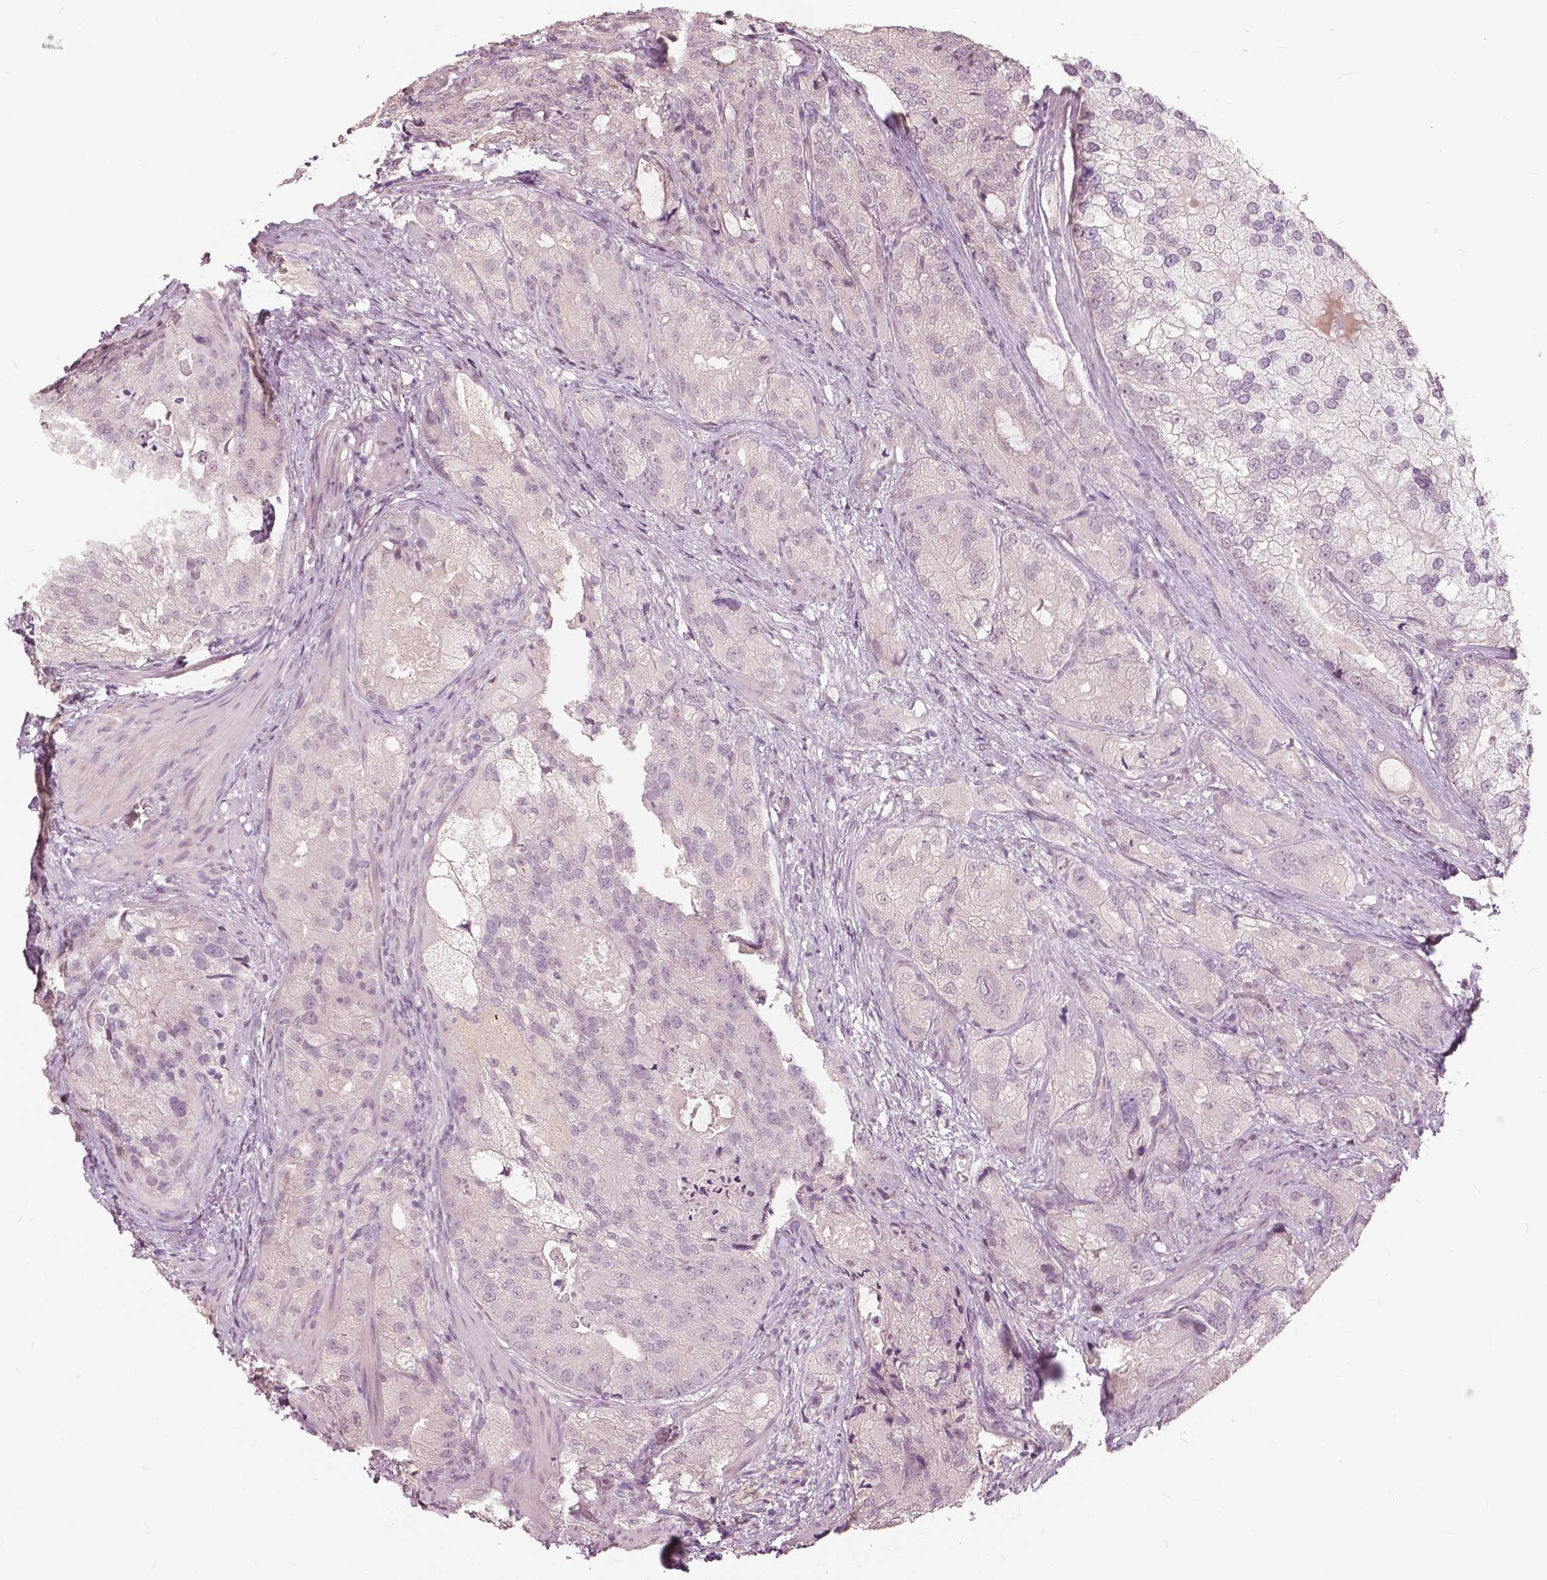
{"staining": {"intensity": "negative", "quantity": "none", "location": "none"}, "tissue": "prostate cancer", "cell_type": "Tumor cells", "image_type": "cancer", "snomed": [{"axis": "morphology", "description": "Adenocarcinoma, High grade"}, {"axis": "topography", "description": "Prostate"}], "caption": "Tumor cells show no significant protein expression in high-grade adenocarcinoma (prostate). (Immunohistochemistry, brightfield microscopy, high magnification).", "gene": "NANOG", "patient": {"sex": "male", "age": 70}}